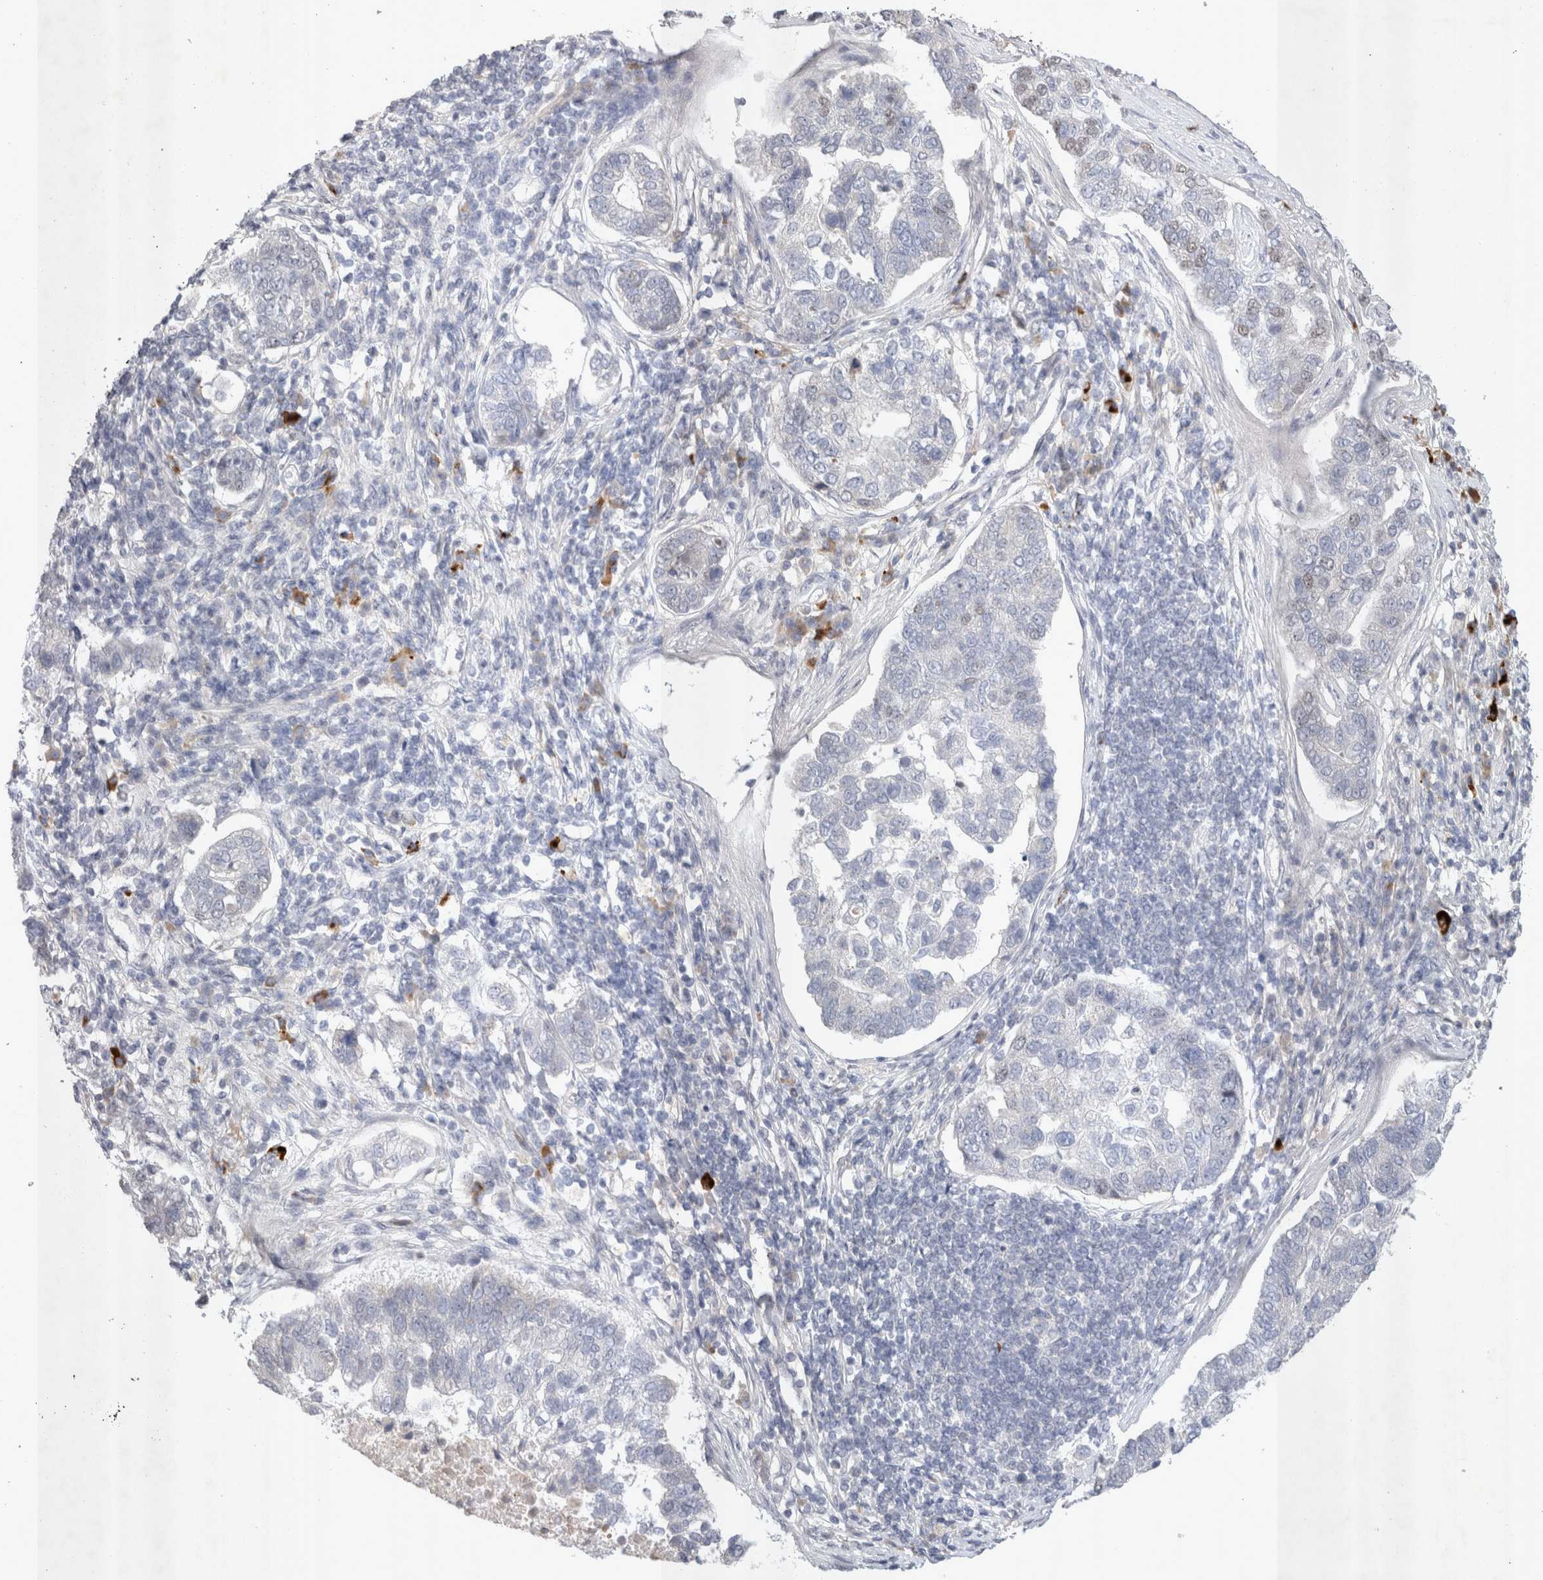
{"staining": {"intensity": "negative", "quantity": "none", "location": "none"}, "tissue": "pancreatic cancer", "cell_type": "Tumor cells", "image_type": "cancer", "snomed": [{"axis": "morphology", "description": "Adenocarcinoma, NOS"}, {"axis": "topography", "description": "Pancreas"}], "caption": "High power microscopy image of an immunohistochemistry (IHC) image of pancreatic cancer, revealing no significant staining in tumor cells.", "gene": "RECQL4", "patient": {"sex": "female", "age": 61}}